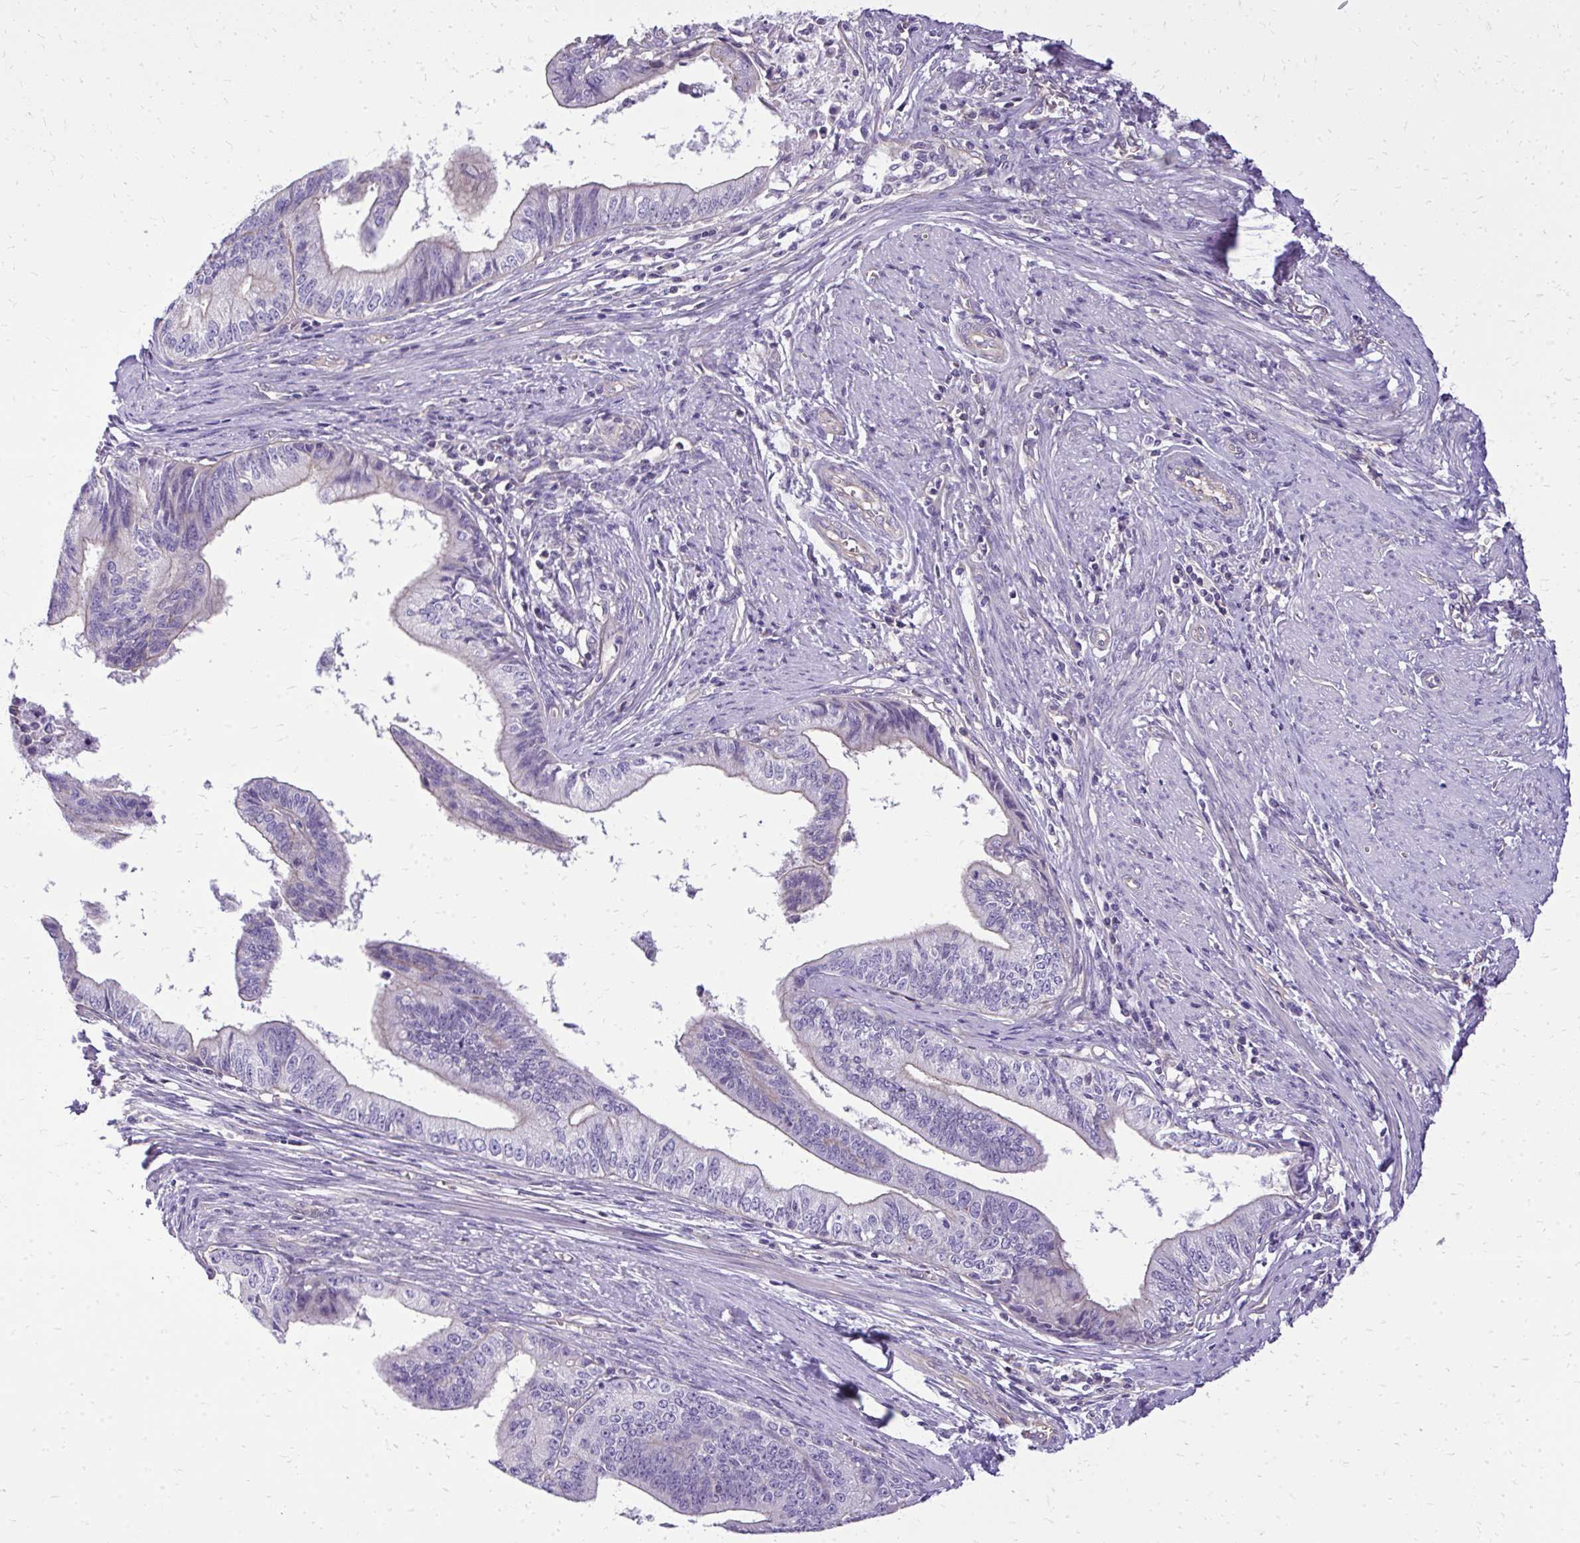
{"staining": {"intensity": "weak", "quantity": "<25%", "location": "cytoplasmic/membranous"}, "tissue": "endometrial cancer", "cell_type": "Tumor cells", "image_type": "cancer", "snomed": [{"axis": "morphology", "description": "Adenocarcinoma, NOS"}, {"axis": "topography", "description": "Endometrium"}], "caption": "Immunohistochemistry (IHC) micrograph of neoplastic tissue: endometrial cancer (adenocarcinoma) stained with DAB (3,3'-diaminobenzidine) exhibits no significant protein staining in tumor cells.", "gene": "RUNDC3B", "patient": {"sex": "female", "age": 65}}